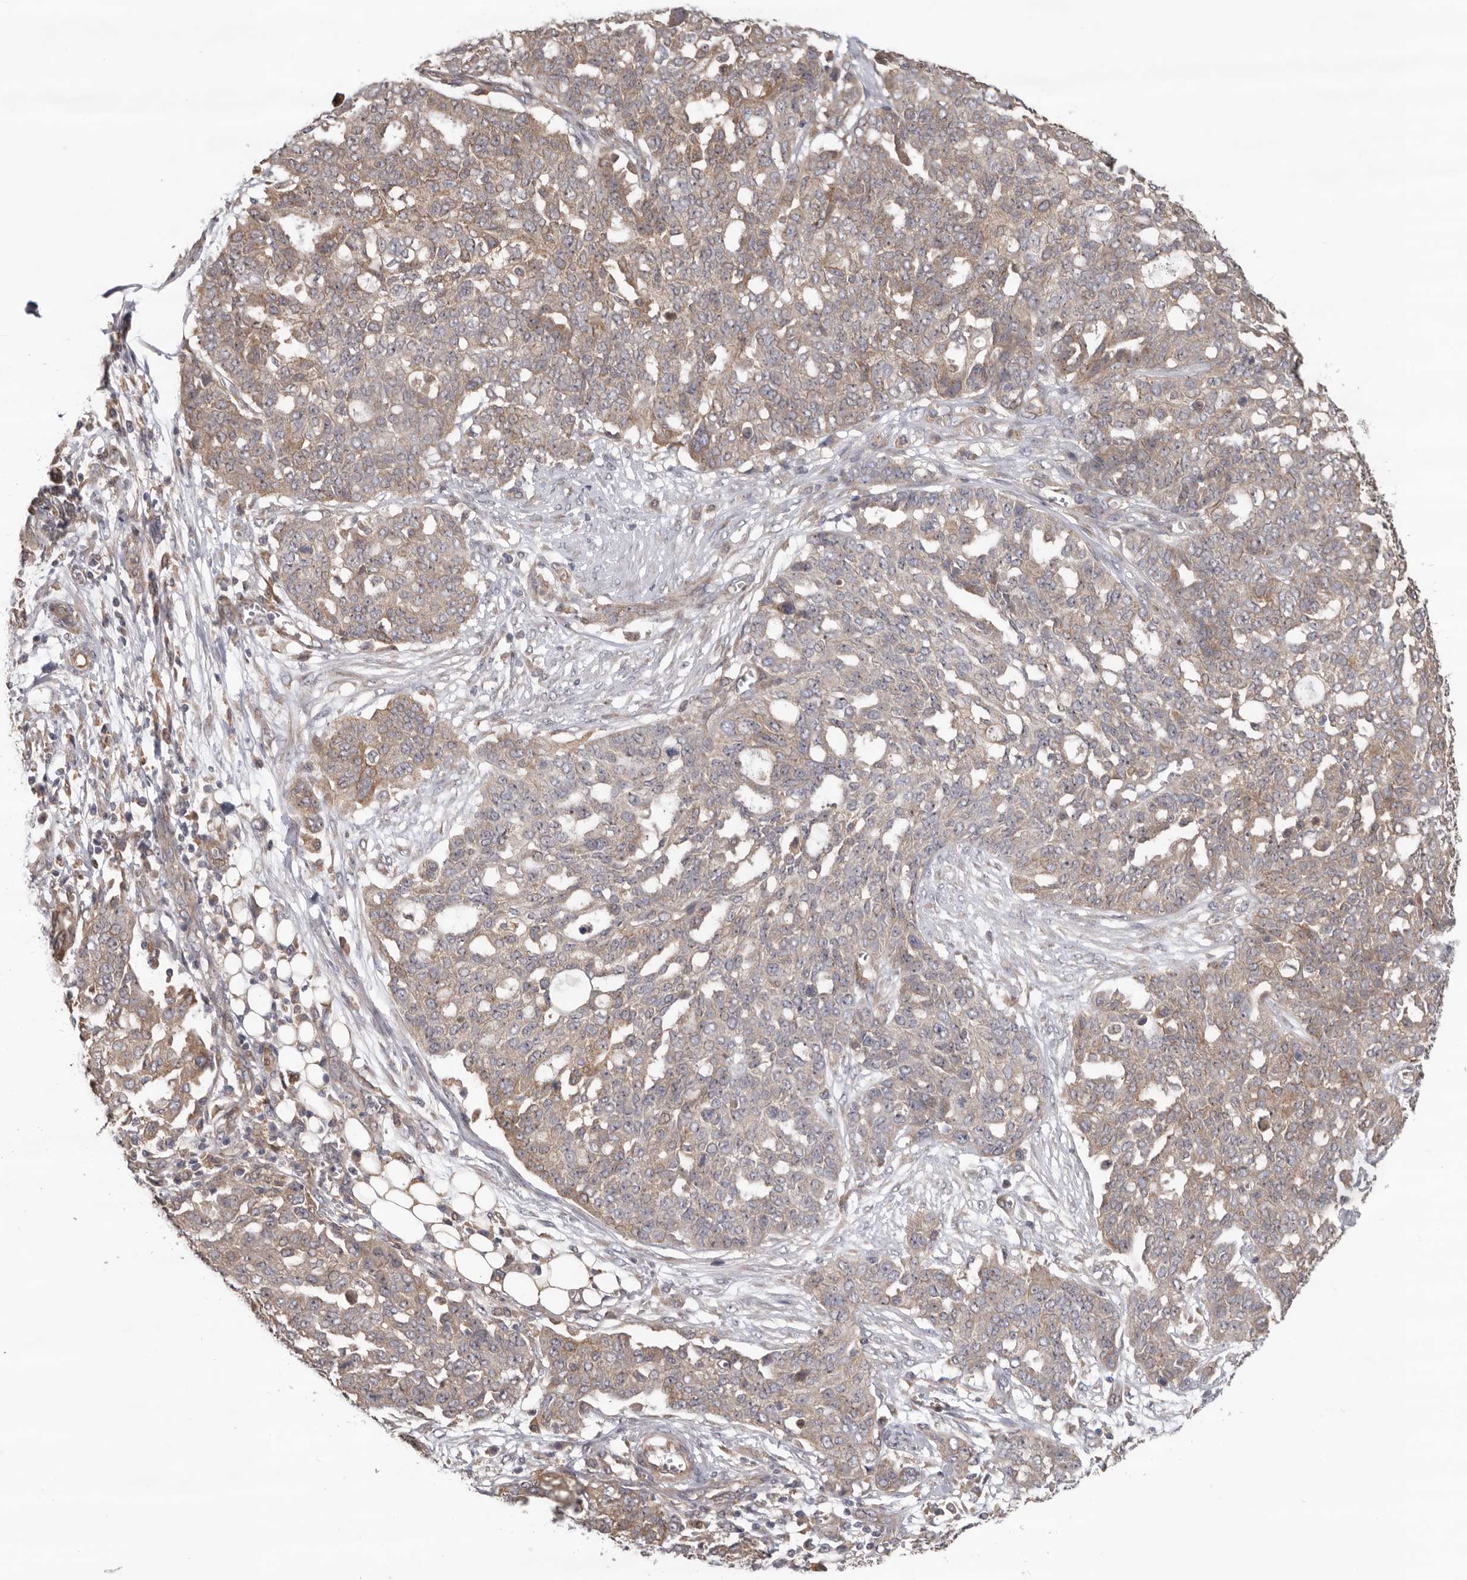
{"staining": {"intensity": "weak", "quantity": "25%-75%", "location": "cytoplasmic/membranous"}, "tissue": "ovarian cancer", "cell_type": "Tumor cells", "image_type": "cancer", "snomed": [{"axis": "morphology", "description": "Cystadenocarcinoma, serous, NOS"}, {"axis": "topography", "description": "Soft tissue"}, {"axis": "topography", "description": "Ovary"}], "caption": "Serous cystadenocarcinoma (ovarian) stained with a protein marker displays weak staining in tumor cells.", "gene": "HINT3", "patient": {"sex": "female", "age": 57}}